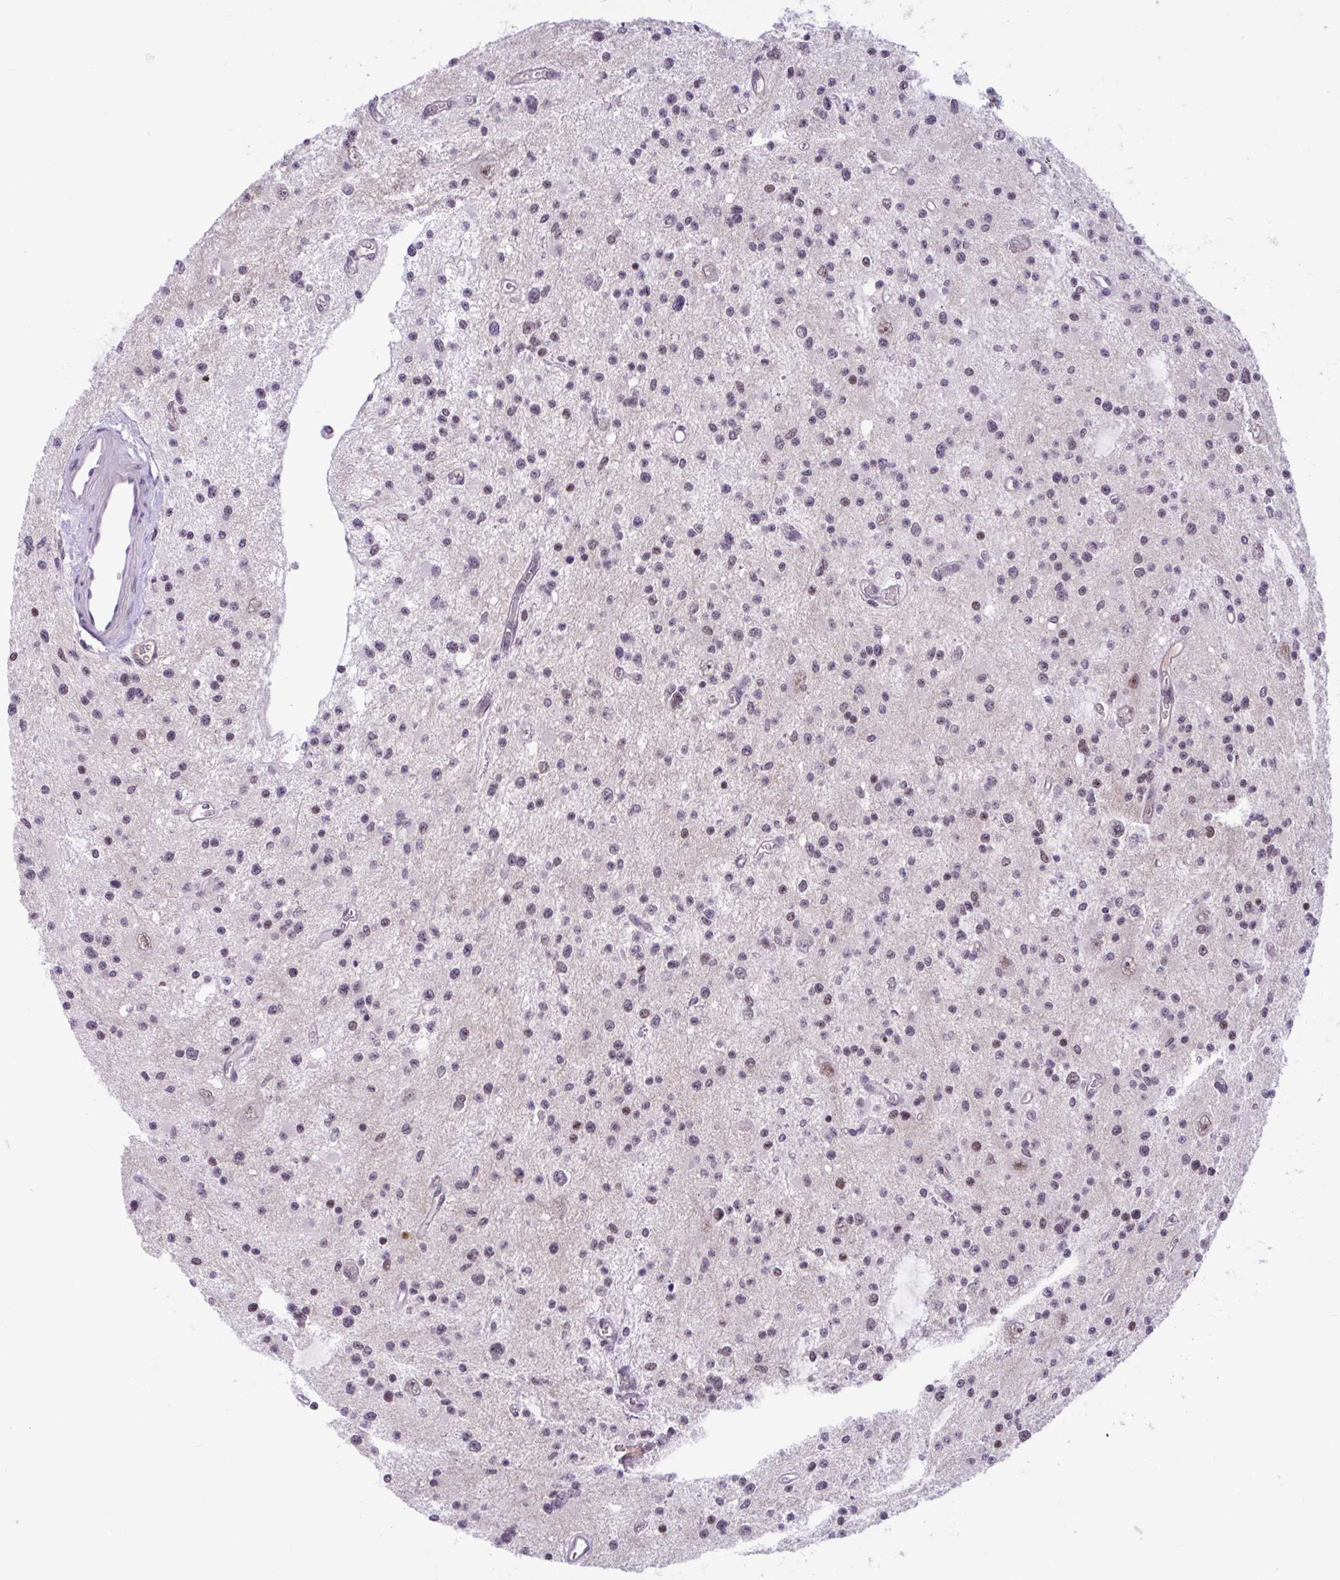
{"staining": {"intensity": "weak", "quantity": "<25%", "location": "nuclear"}, "tissue": "glioma", "cell_type": "Tumor cells", "image_type": "cancer", "snomed": [{"axis": "morphology", "description": "Glioma, malignant, Low grade"}, {"axis": "topography", "description": "Brain"}], "caption": "This is an immunohistochemistry histopathology image of glioma. There is no staining in tumor cells.", "gene": "TTC7B", "patient": {"sex": "male", "age": 43}}